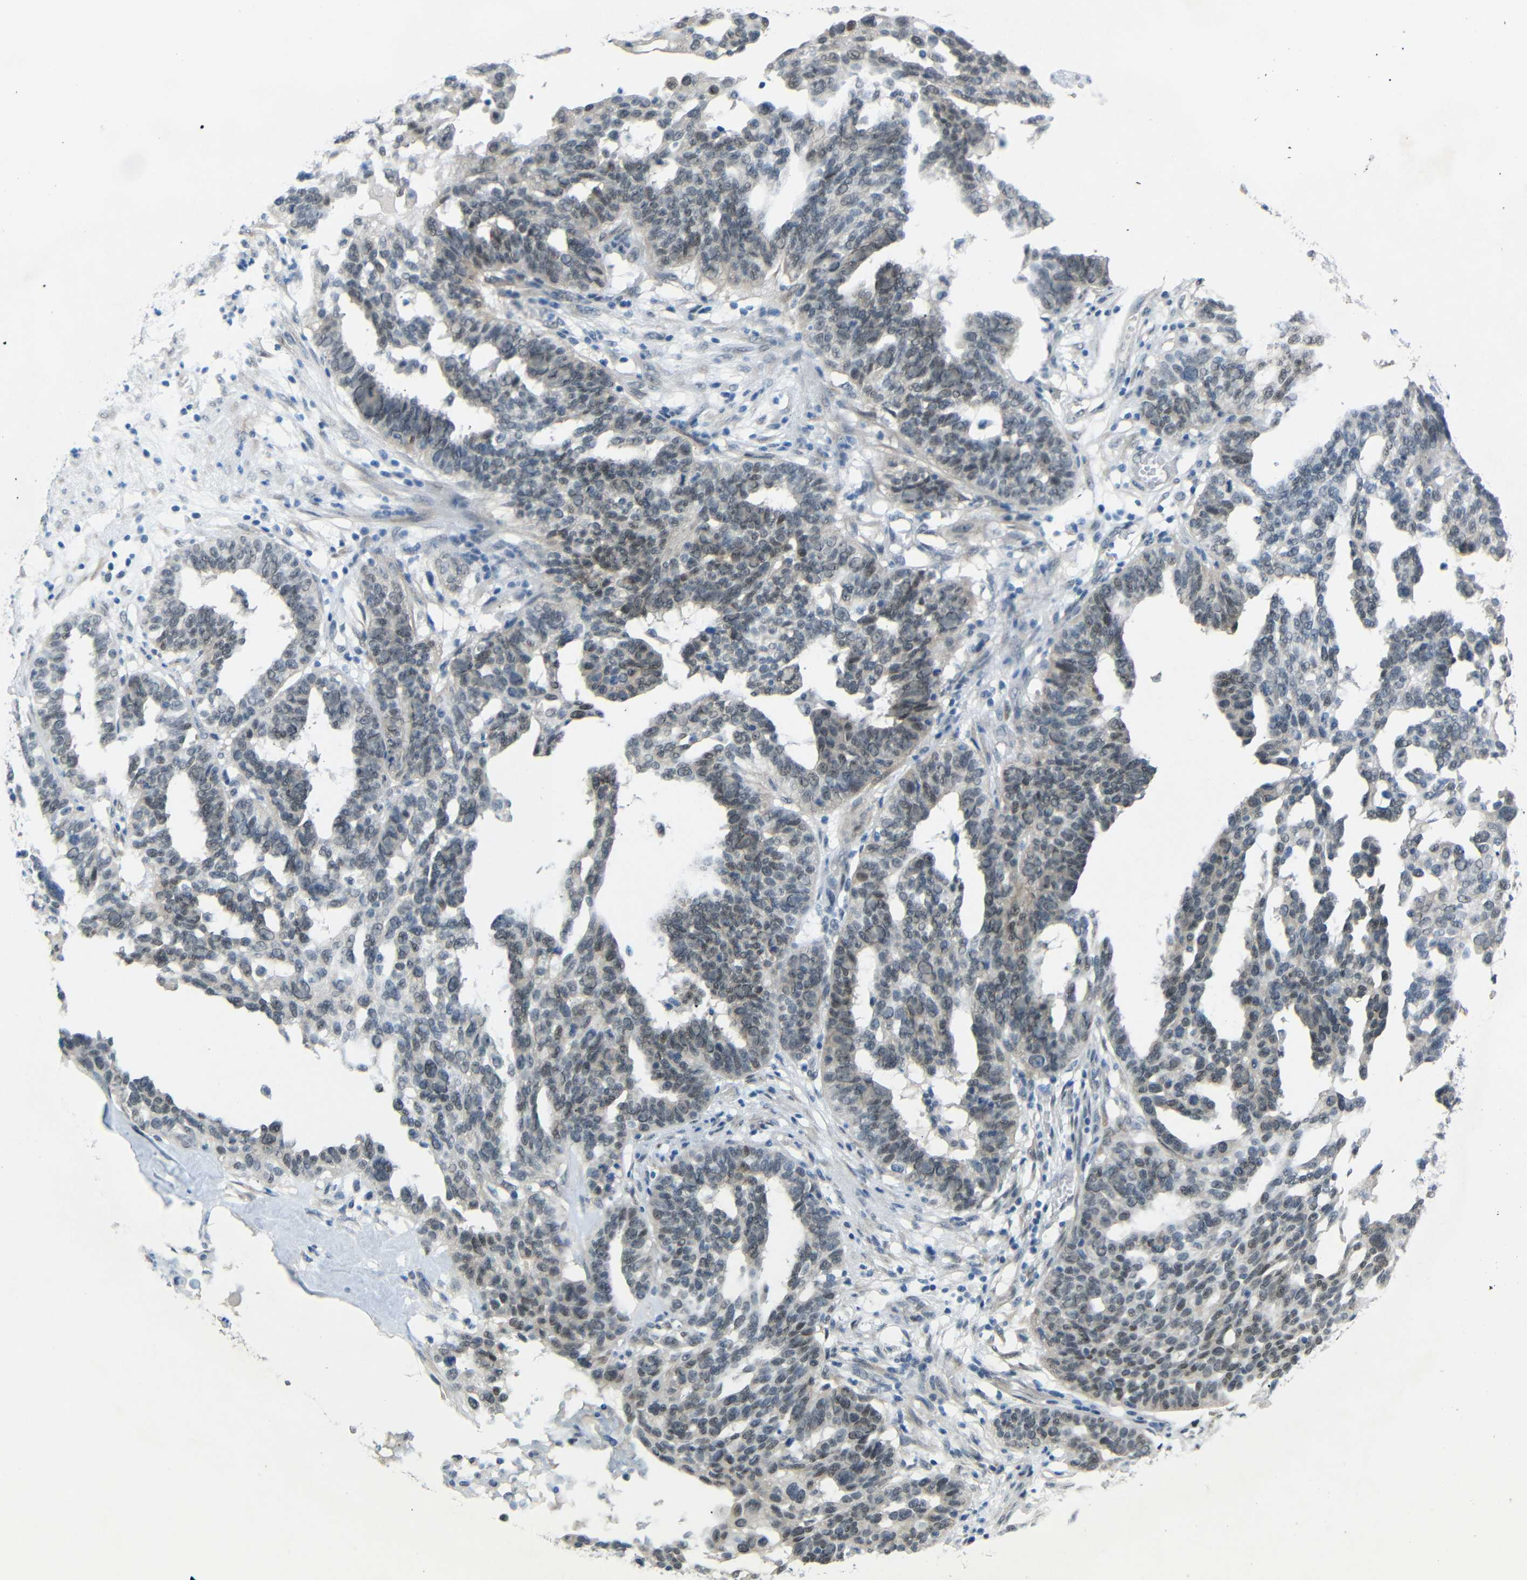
{"staining": {"intensity": "negative", "quantity": "none", "location": "none"}, "tissue": "ovarian cancer", "cell_type": "Tumor cells", "image_type": "cancer", "snomed": [{"axis": "morphology", "description": "Cystadenocarcinoma, serous, NOS"}, {"axis": "topography", "description": "Ovary"}], "caption": "An IHC histopathology image of ovarian cancer (serous cystadenocarcinoma) is shown. There is no staining in tumor cells of ovarian cancer (serous cystadenocarcinoma). The staining was performed using DAB to visualize the protein expression in brown, while the nuclei were stained in blue with hematoxylin (Magnification: 20x).", "gene": "GPR158", "patient": {"sex": "female", "age": 59}}